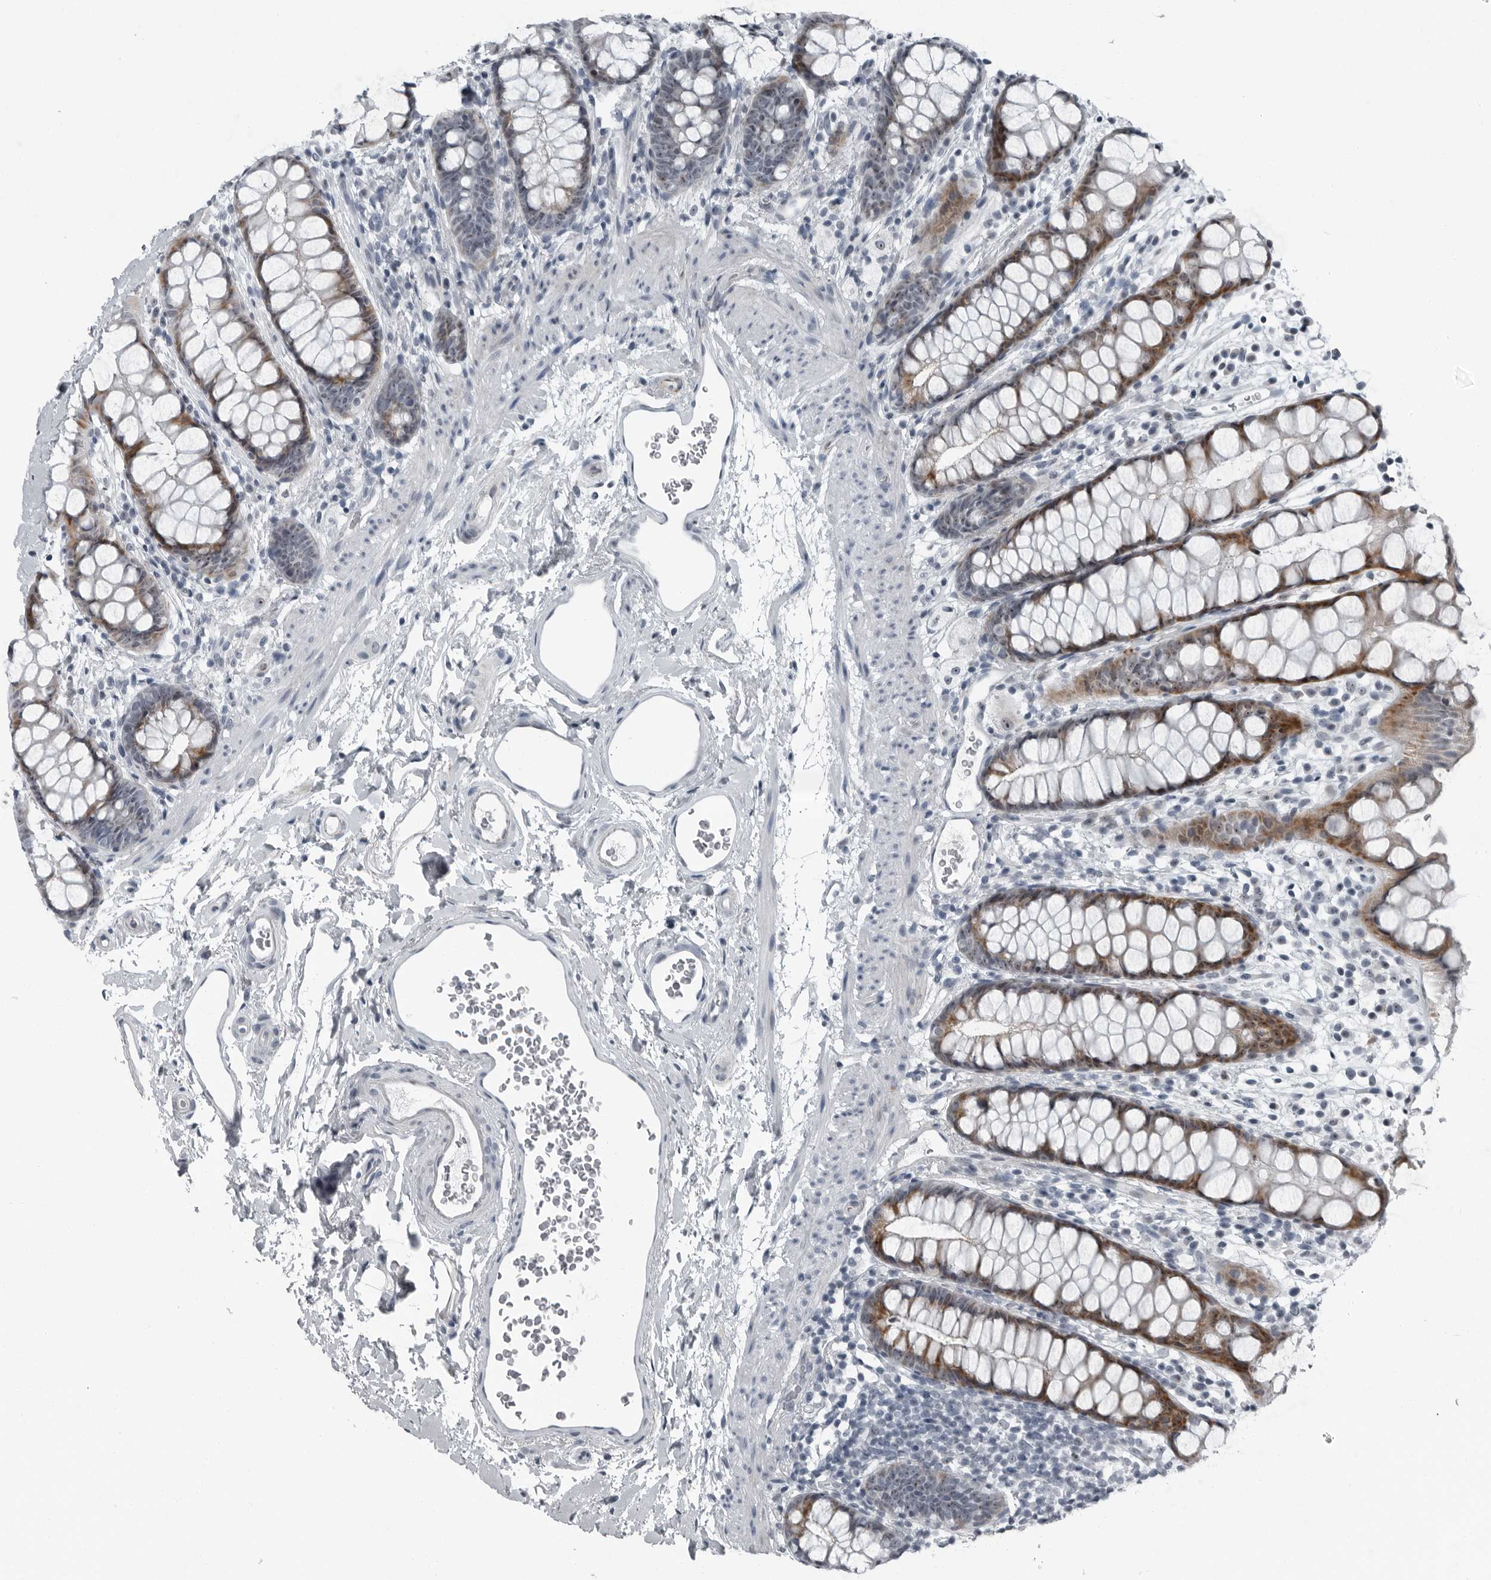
{"staining": {"intensity": "moderate", "quantity": ">75%", "location": "cytoplasmic/membranous,nuclear"}, "tissue": "rectum", "cell_type": "Glandular cells", "image_type": "normal", "snomed": [{"axis": "morphology", "description": "Normal tissue, NOS"}, {"axis": "topography", "description": "Rectum"}], "caption": "A brown stain shows moderate cytoplasmic/membranous,nuclear positivity of a protein in glandular cells of normal rectum. The protein is stained brown, and the nuclei are stained in blue (DAB (3,3'-diaminobenzidine) IHC with brightfield microscopy, high magnification).", "gene": "PDCD11", "patient": {"sex": "female", "age": 65}}